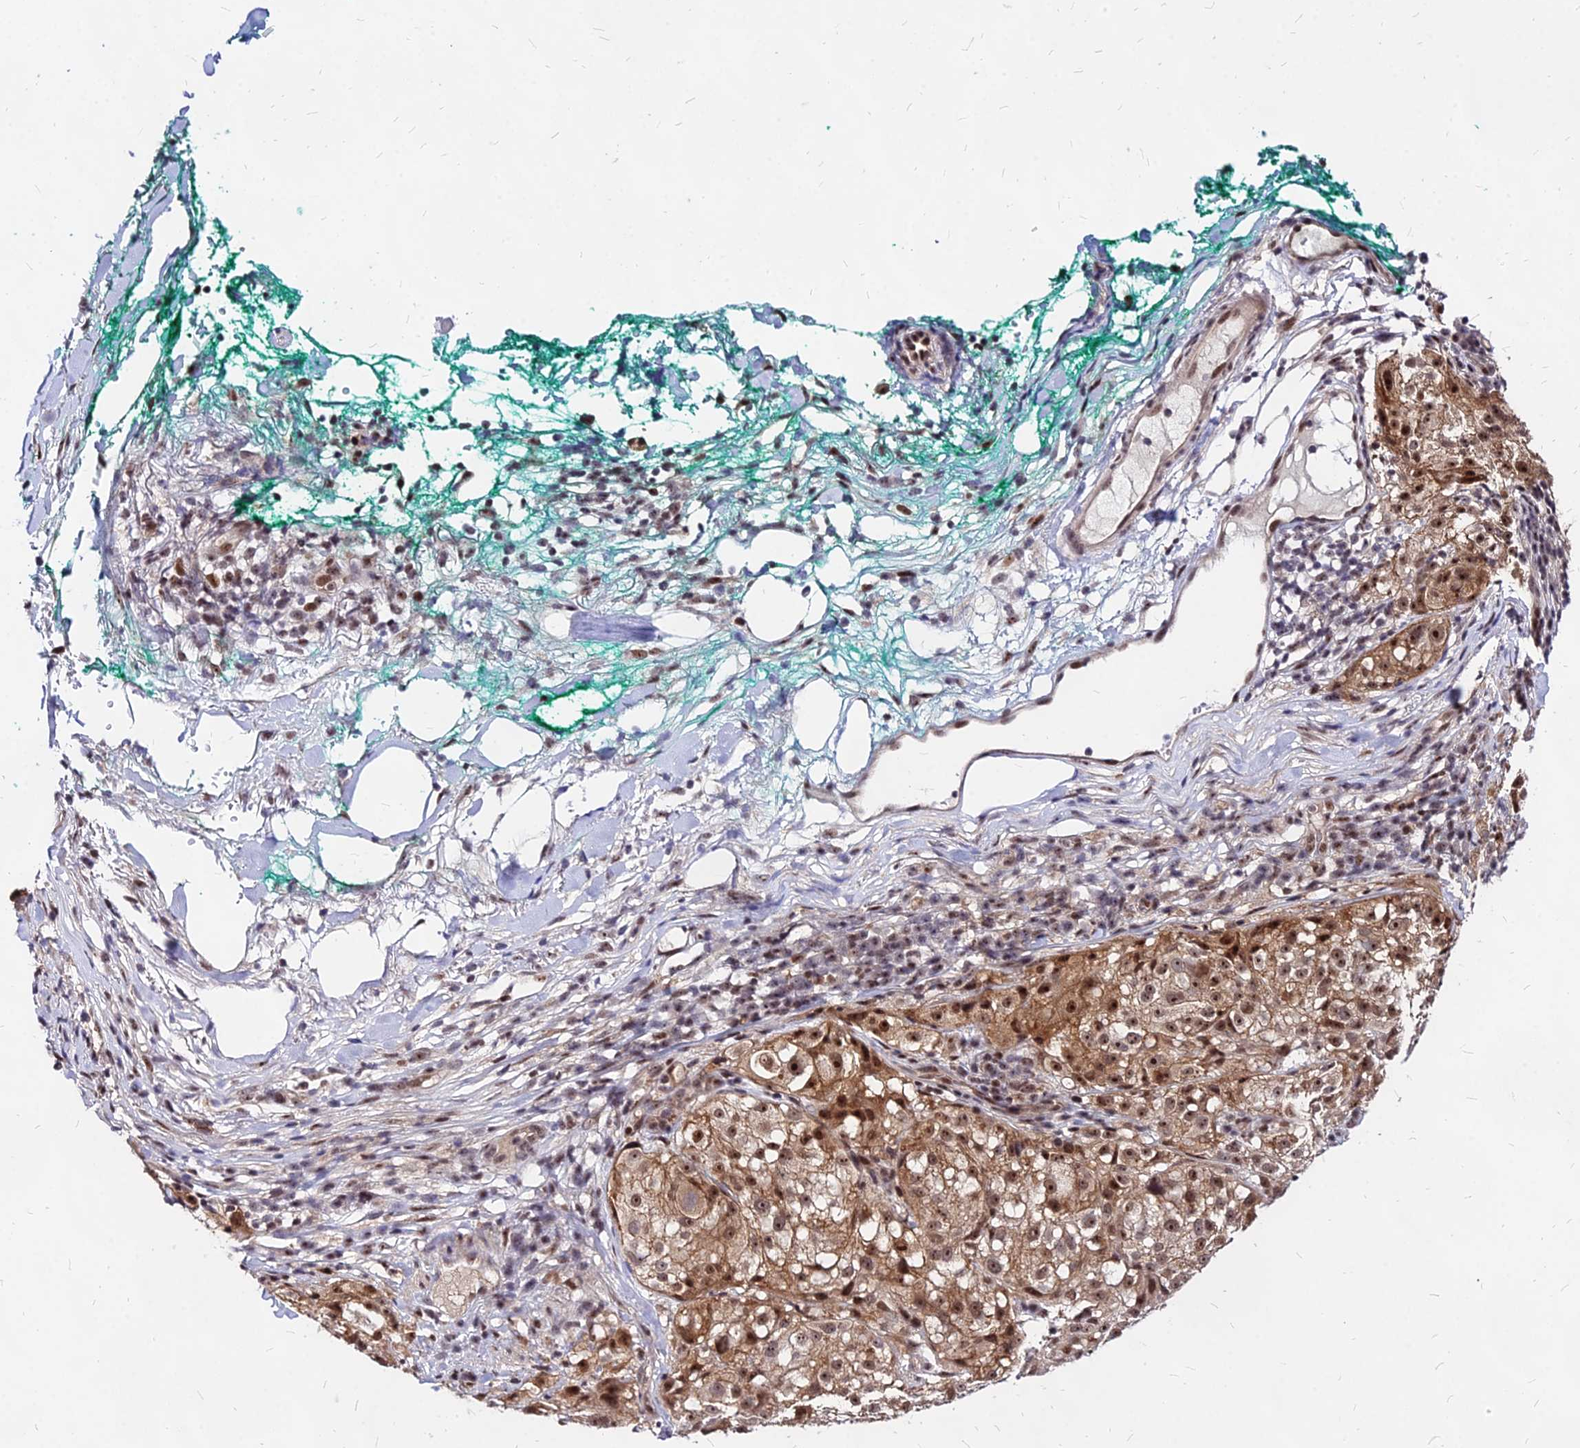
{"staining": {"intensity": "moderate", "quantity": ">75%", "location": "cytoplasmic/membranous,nuclear"}, "tissue": "melanoma", "cell_type": "Tumor cells", "image_type": "cancer", "snomed": [{"axis": "morphology", "description": "Necrosis, NOS"}, {"axis": "morphology", "description": "Malignant melanoma, NOS"}, {"axis": "topography", "description": "Skin"}], "caption": "Immunohistochemical staining of human malignant melanoma shows moderate cytoplasmic/membranous and nuclear protein expression in approximately >75% of tumor cells.", "gene": "DDX55", "patient": {"sex": "female", "age": 87}}